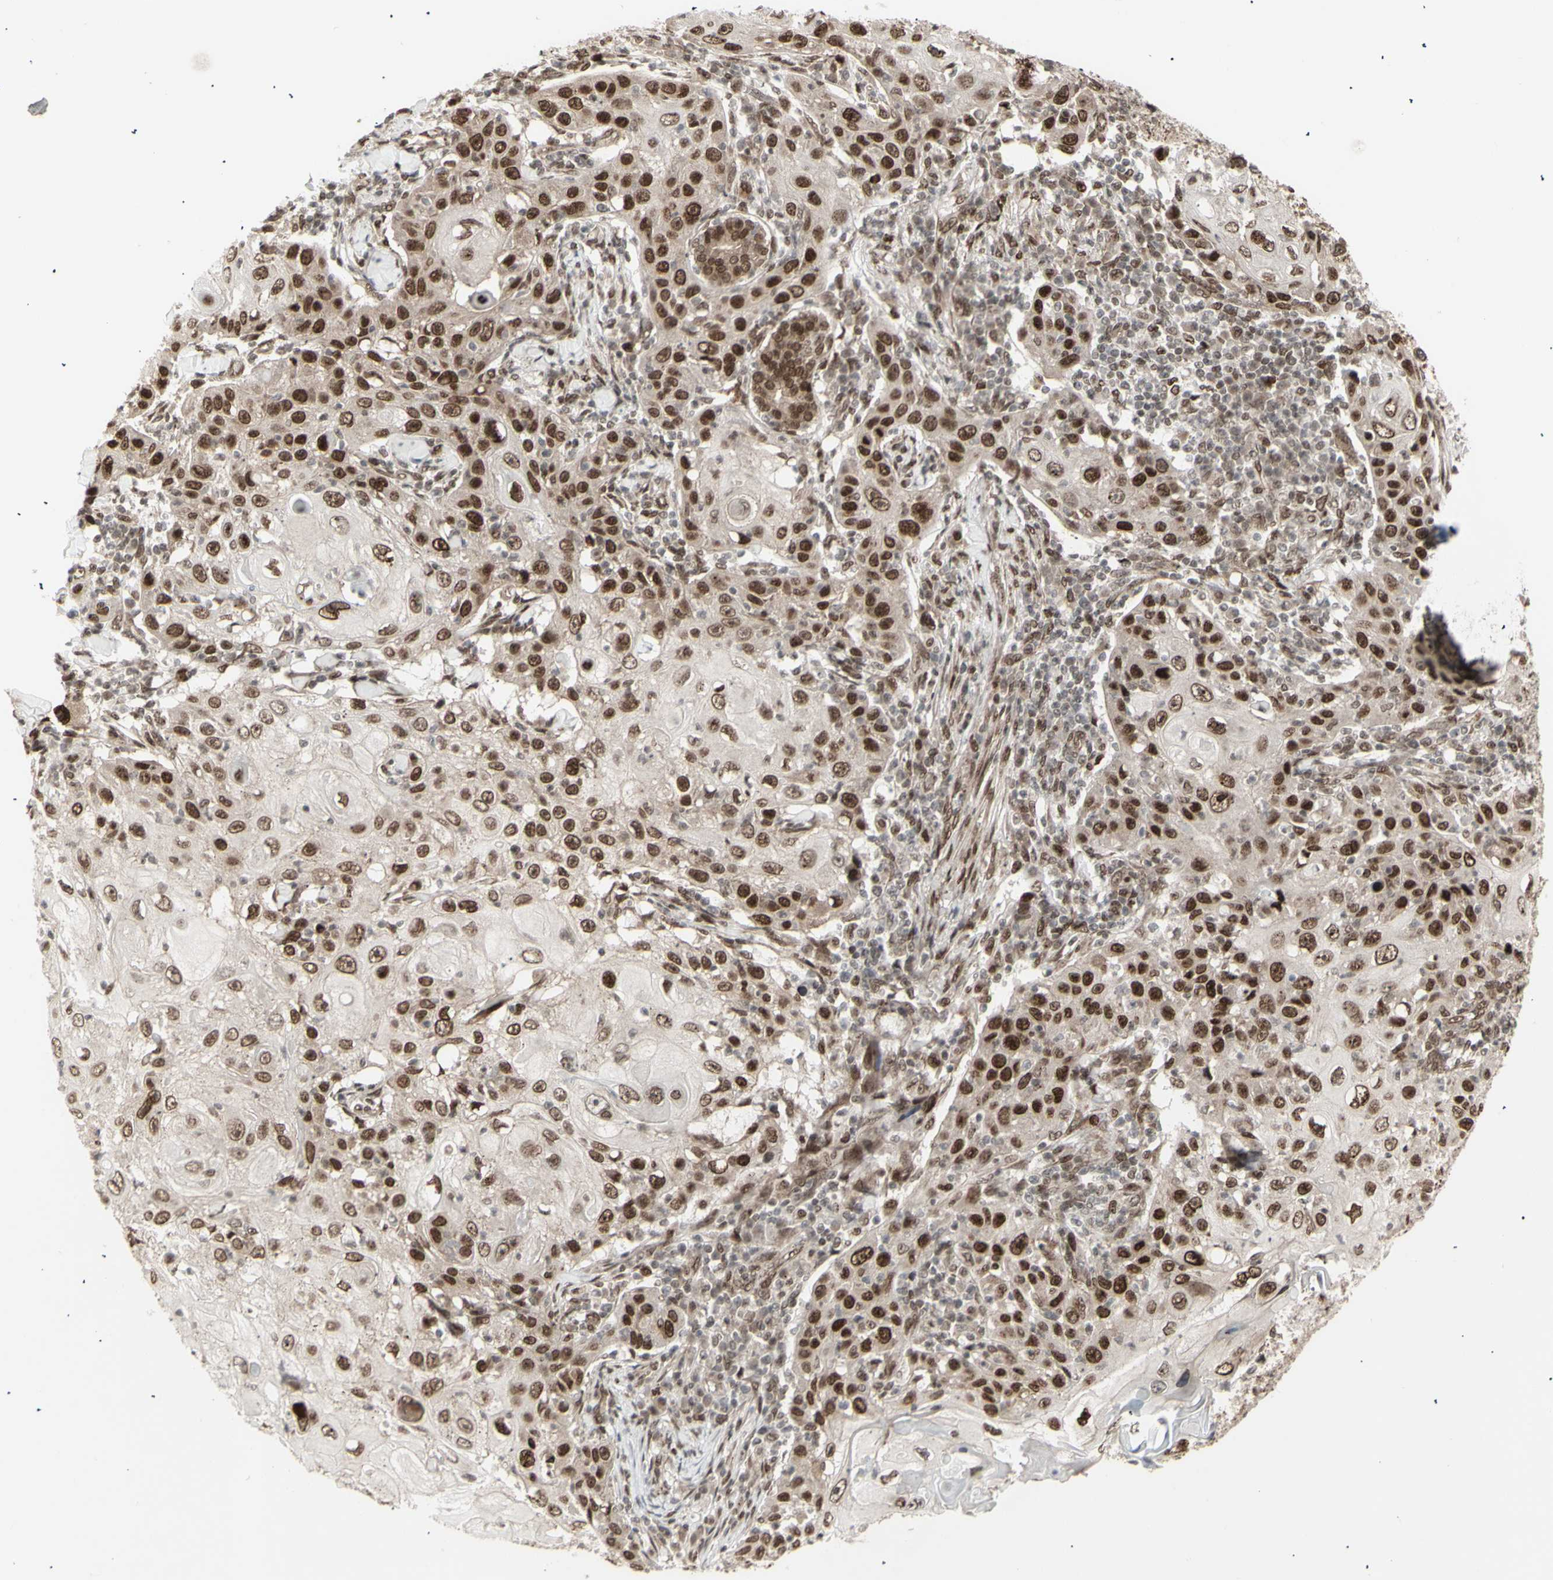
{"staining": {"intensity": "strong", "quantity": ">75%", "location": "cytoplasmic/membranous,nuclear"}, "tissue": "skin cancer", "cell_type": "Tumor cells", "image_type": "cancer", "snomed": [{"axis": "morphology", "description": "Squamous cell carcinoma, NOS"}, {"axis": "topography", "description": "Skin"}], "caption": "High-power microscopy captured an IHC image of skin cancer (squamous cell carcinoma), revealing strong cytoplasmic/membranous and nuclear positivity in approximately >75% of tumor cells.", "gene": "CBX1", "patient": {"sex": "female", "age": 88}}